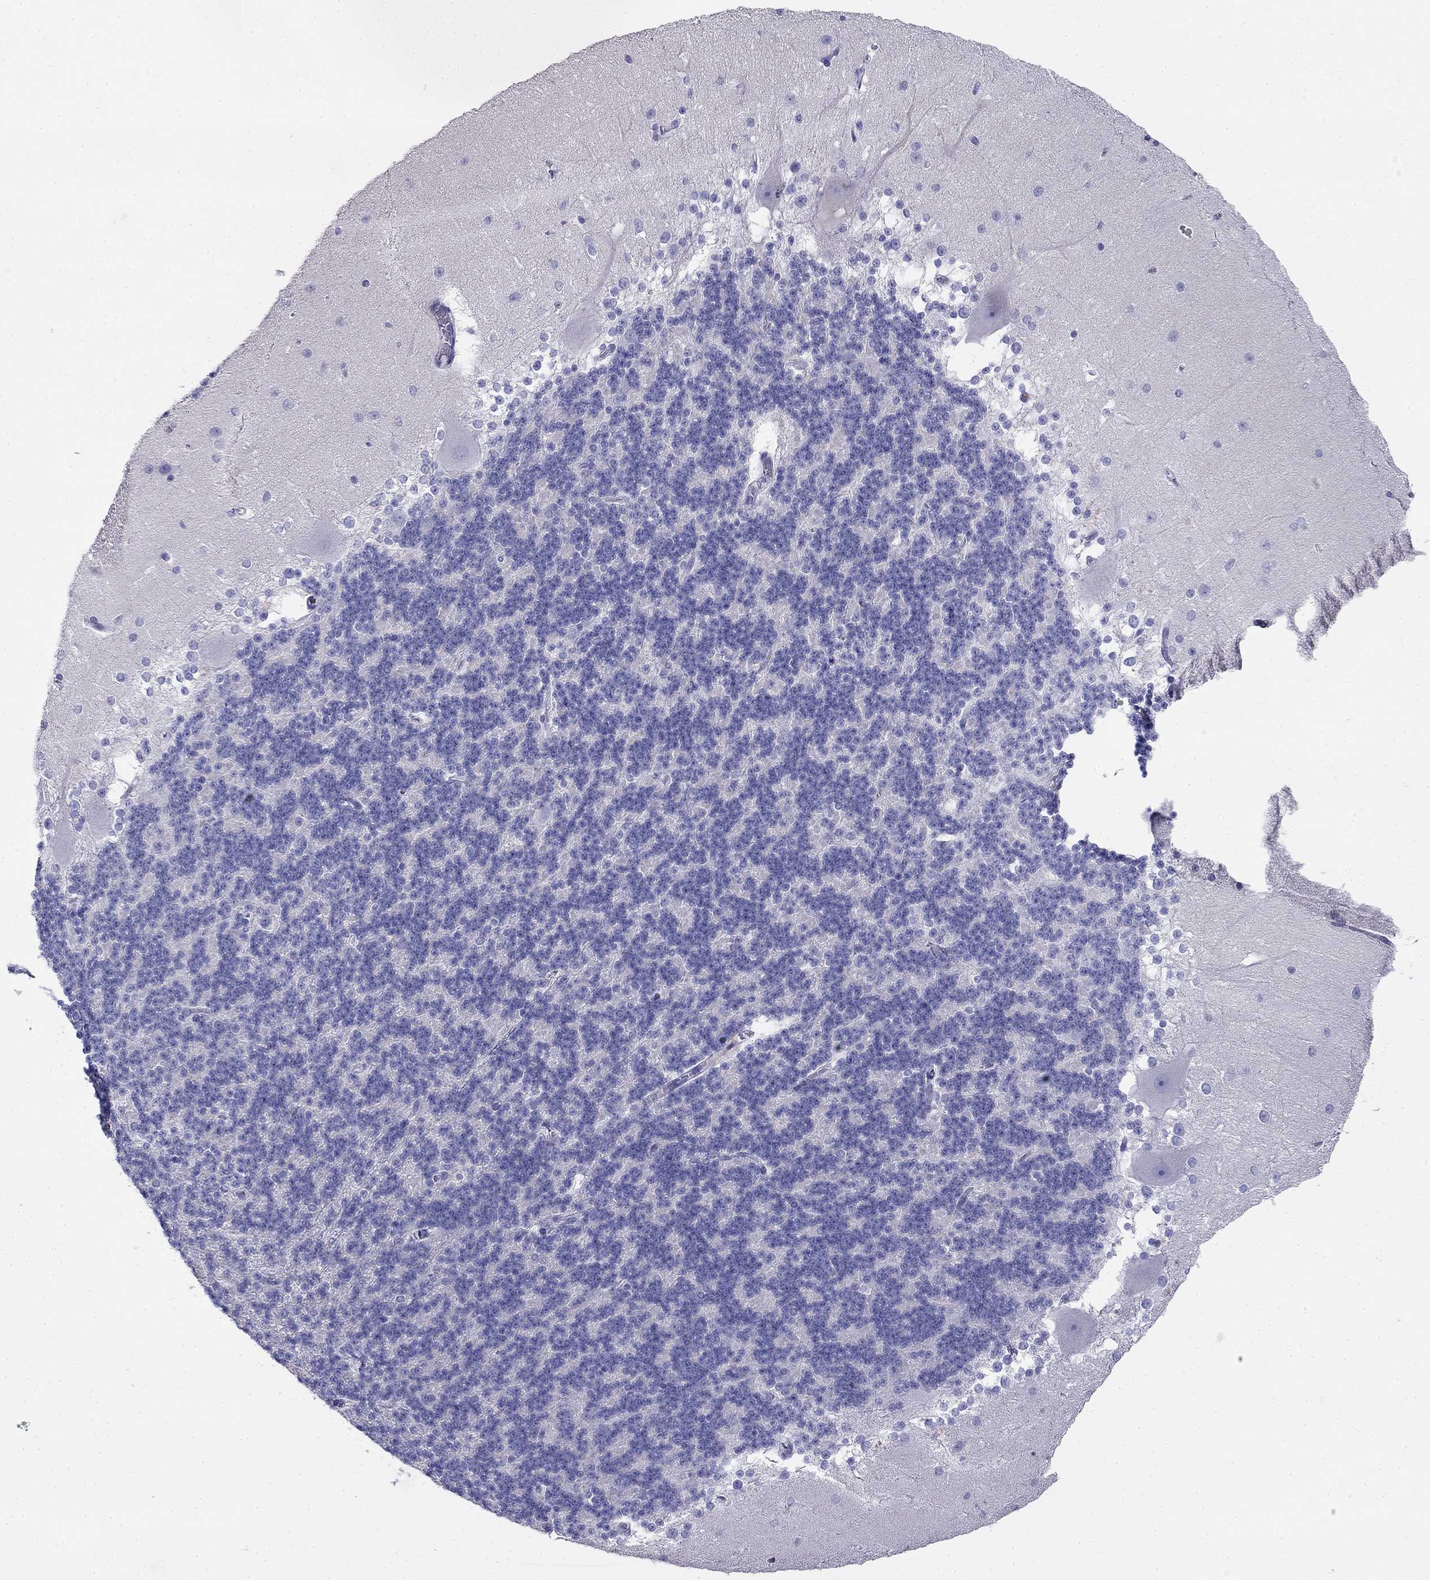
{"staining": {"intensity": "negative", "quantity": "none", "location": "none"}, "tissue": "cerebellum", "cell_type": "Cells in granular layer", "image_type": "normal", "snomed": [{"axis": "morphology", "description": "Normal tissue, NOS"}, {"axis": "topography", "description": "Cerebellum"}], "caption": "IHC image of benign cerebellum: human cerebellum stained with DAB demonstrates no significant protein expression in cells in granular layer.", "gene": "PPP1R36", "patient": {"sex": "female", "age": 19}}